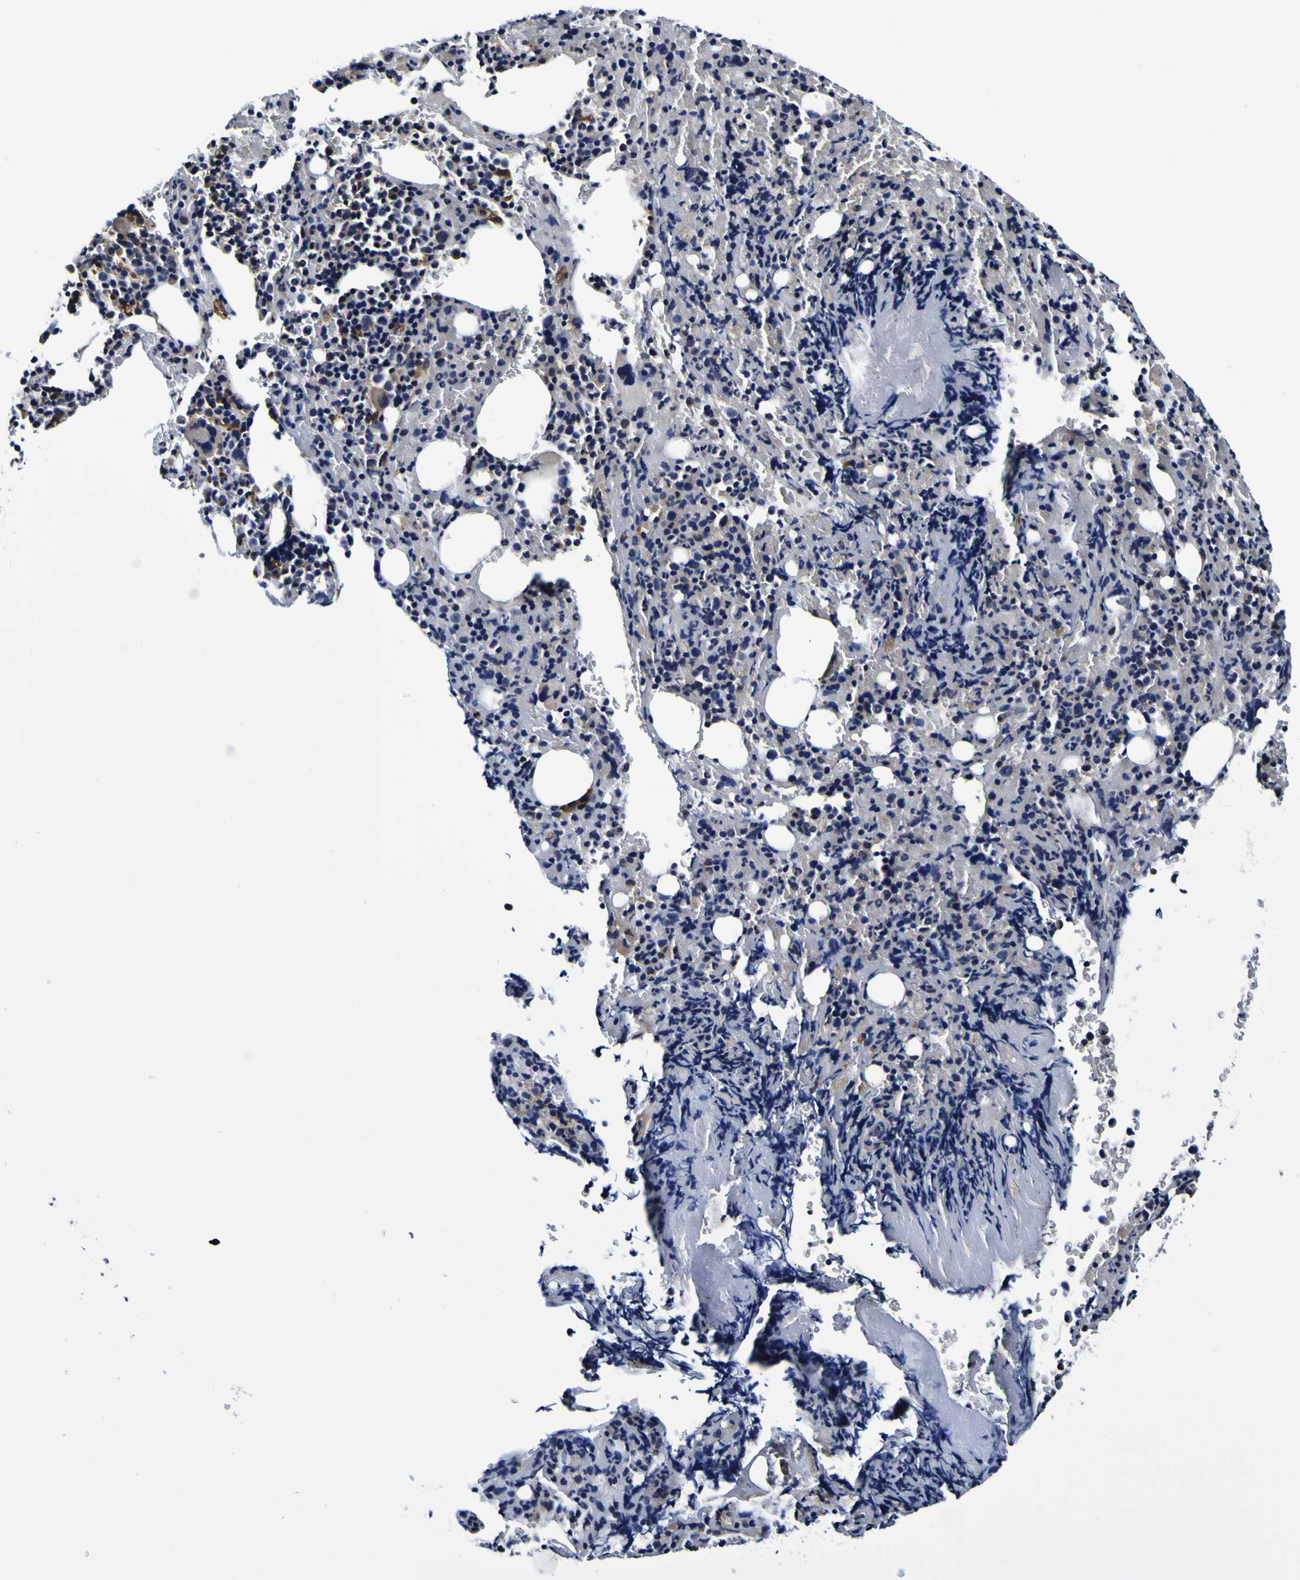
{"staining": {"intensity": "weak", "quantity": "<25%", "location": "cytoplasmic/membranous"}, "tissue": "bone marrow", "cell_type": "Hematopoietic cells", "image_type": "normal", "snomed": [{"axis": "morphology", "description": "Normal tissue, NOS"}, {"axis": "morphology", "description": "Inflammation, NOS"}, {"axis": "topography", "description": "Bone marrow"}], "caption": "A high-resolution micrograph shows immunohistochemistry (IHC) staining of benign bone marrow, which demonstrates no significant staining in hematopoietic cells.", "gene": "GPX1", "patient": {"sex": "male", "age": 72}}